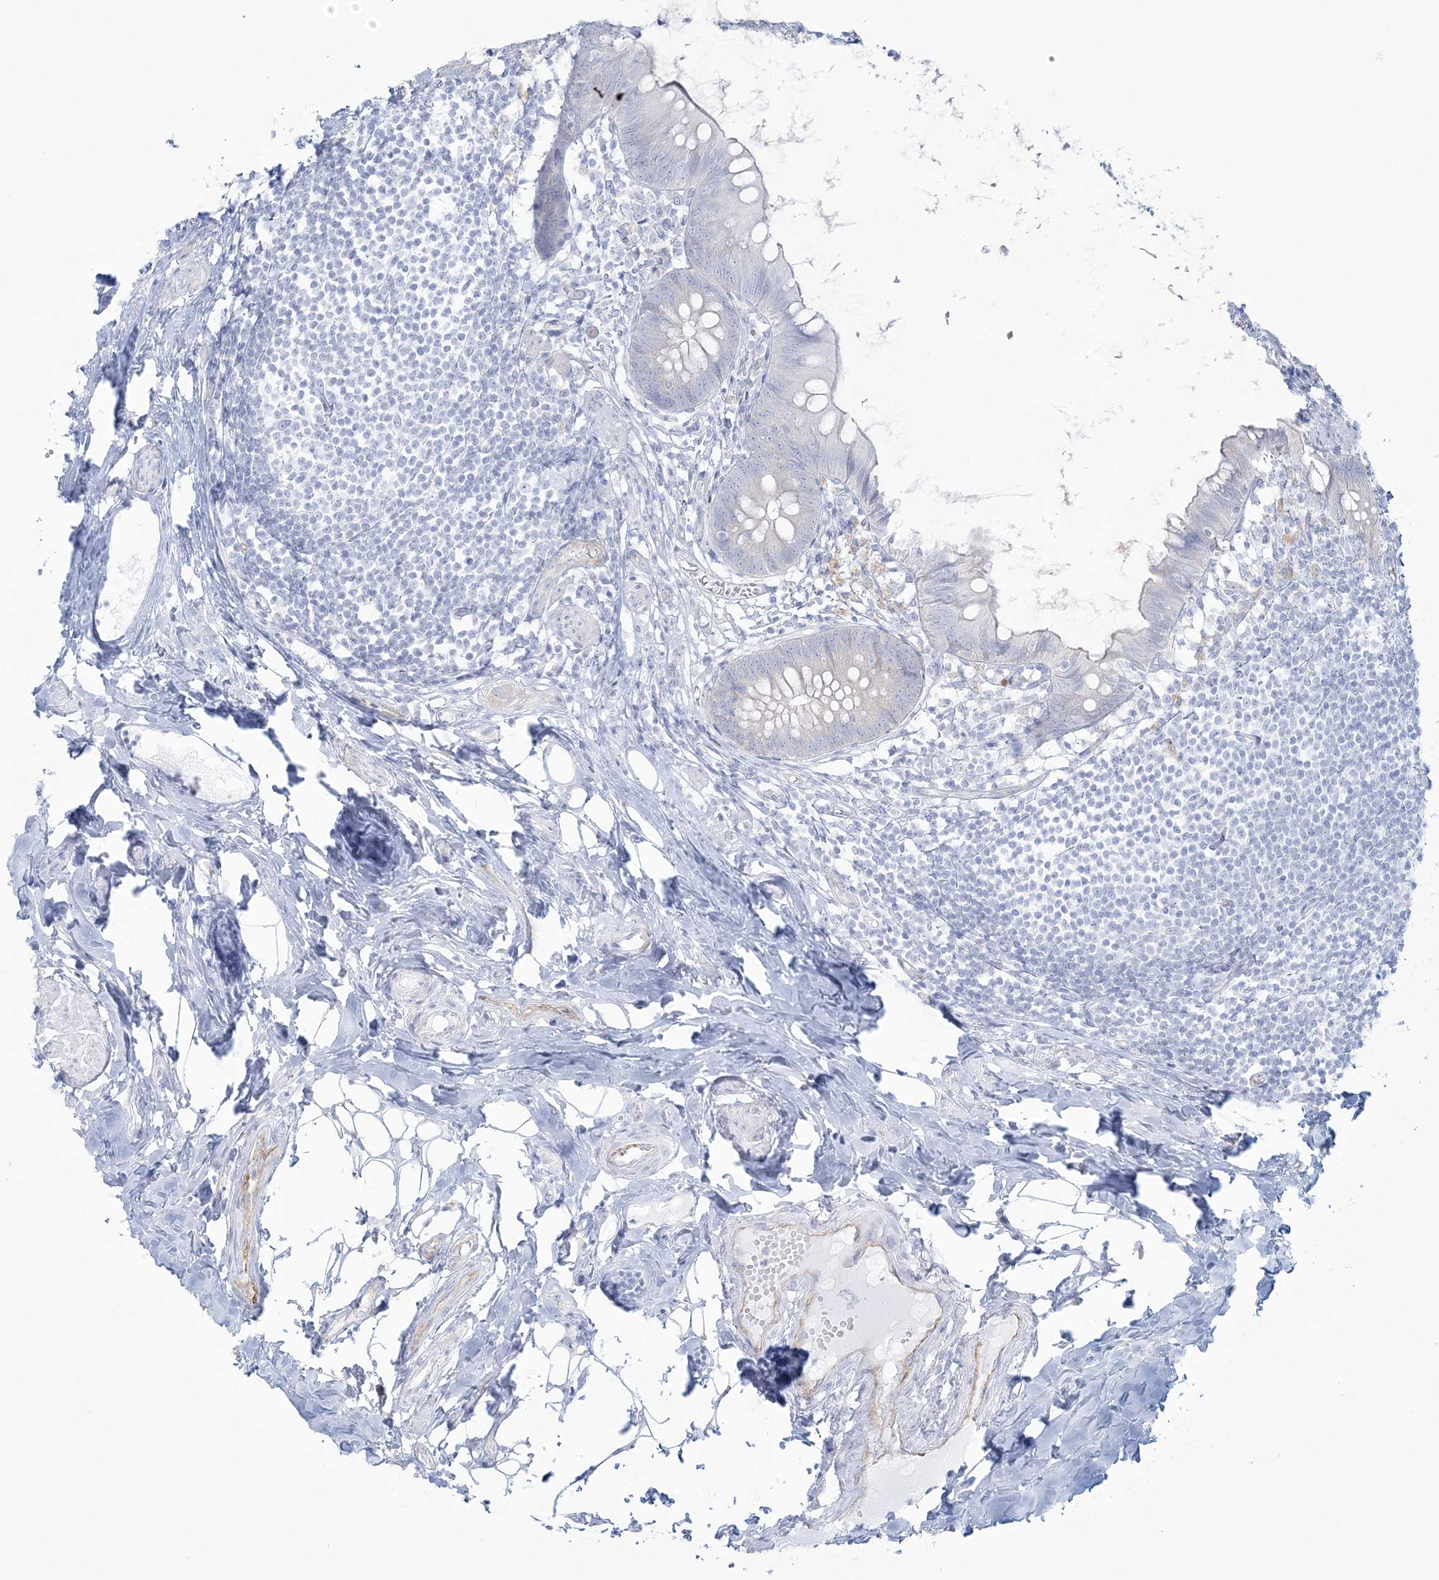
{"staining": {"intensity": "negative", "quantity": "none", "location": "none"}, "tissue": "appendix", "cell_type": "Glandular cells", "image_type": "normal", "snomed": [{"axis": "morphology", "description": "Normal tissue, NOS"}, {"axis": "topography", "description": "Appendix"}], "caption": "DAB (3,3'-diaminobenzidine) immunohistochemical staining of unremarkable appendix reveals no significant positivity in glandular cells. (IHC, brightfield microscopy, high magnification).", "gene": "ENSG00000288637", "patient": {"sex": "female", "age": 62}}